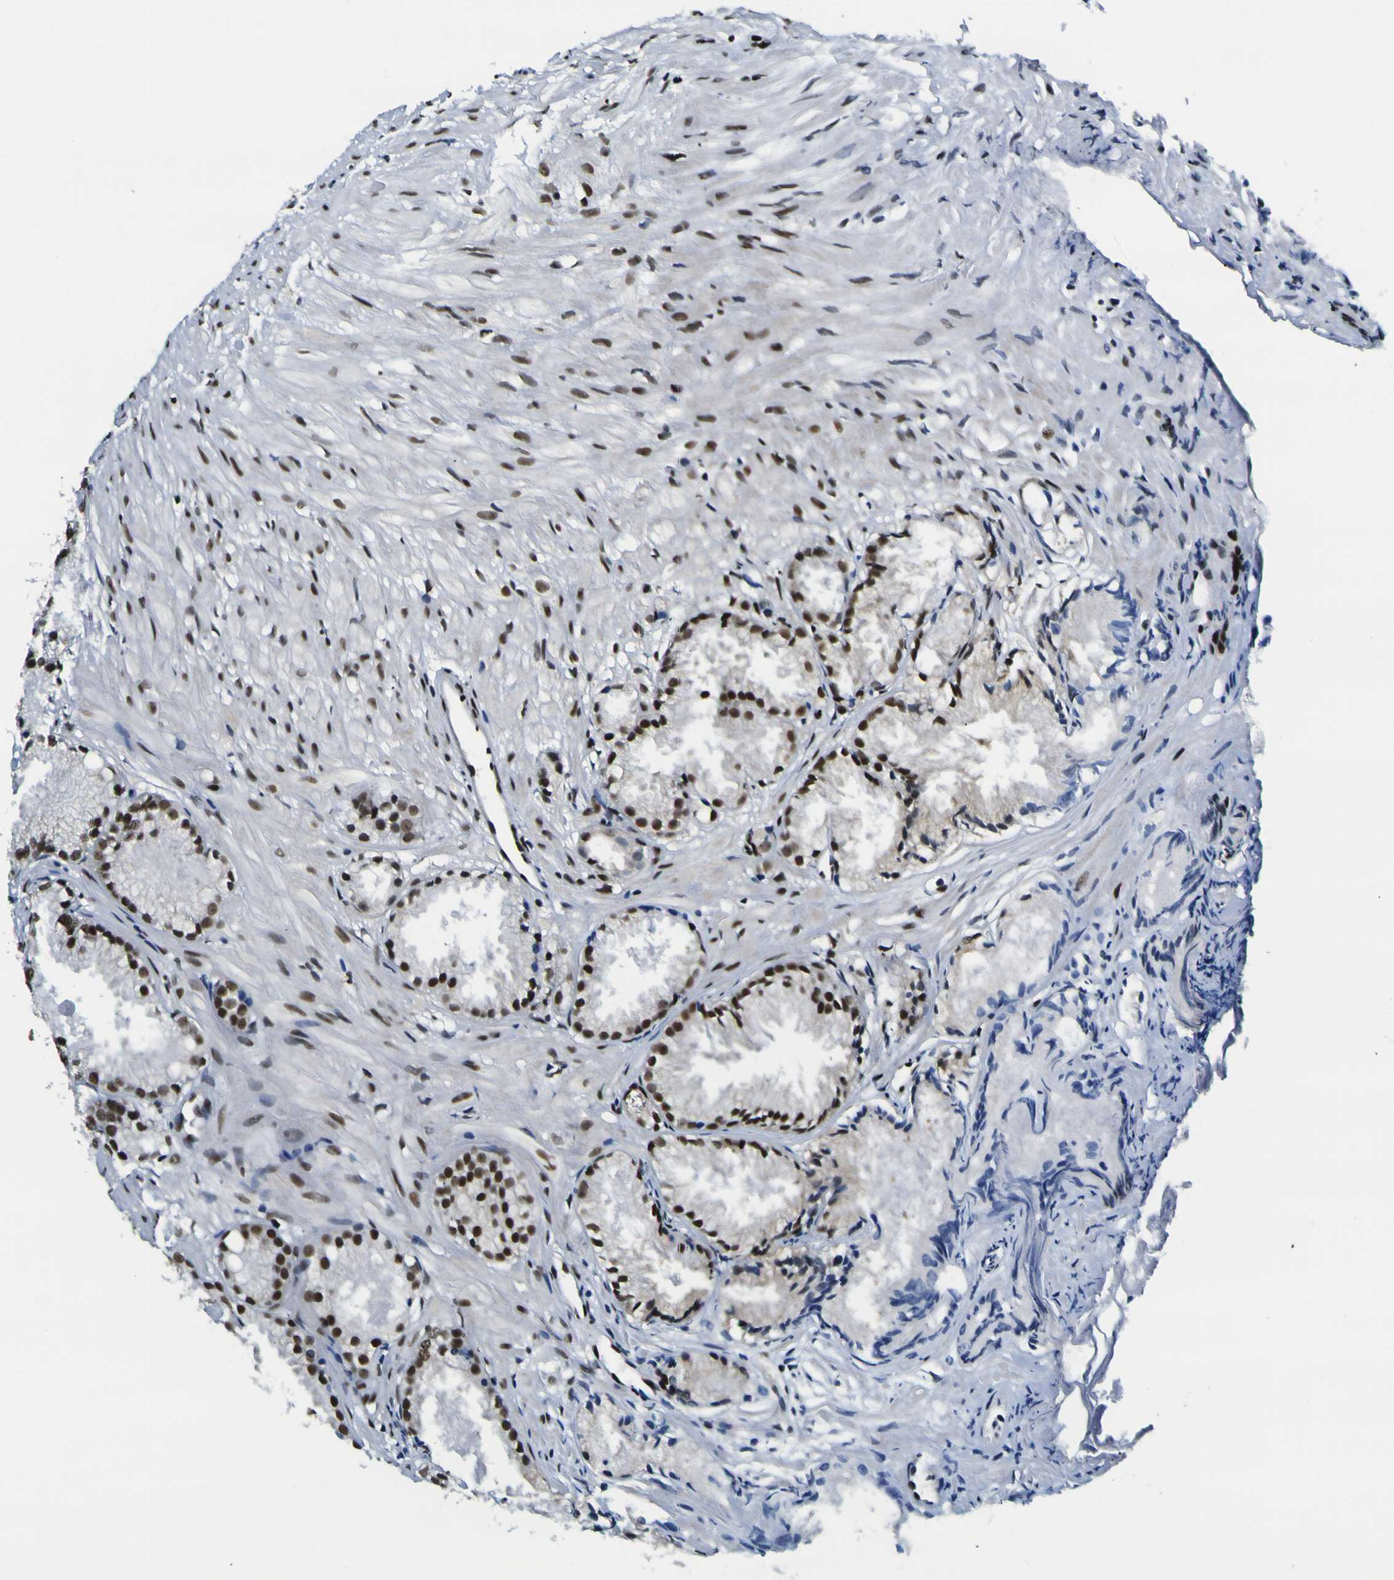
{"staining": {"intensity": "strong", "quantity": ">75%", "location": "nuclear"}, "tissue": "prostate cancer", "cell_type": "Tumor cells", "image_type": "cancer", "snomed": [{"axis": "morphology", "description": "Adenocarcinoma, Low grade"}, {"axis": "topography", "description": "Prostate"}], "caption": "An image of human low-grade adenocarcinoma (prostate) stained for a protein exhibits strong nuclear brown staining in tumor cells. (DAB IHC with brightfield microscopy, high magnification).", "gene": "SP1", "patient": {"sex": "male", "age": 72}}